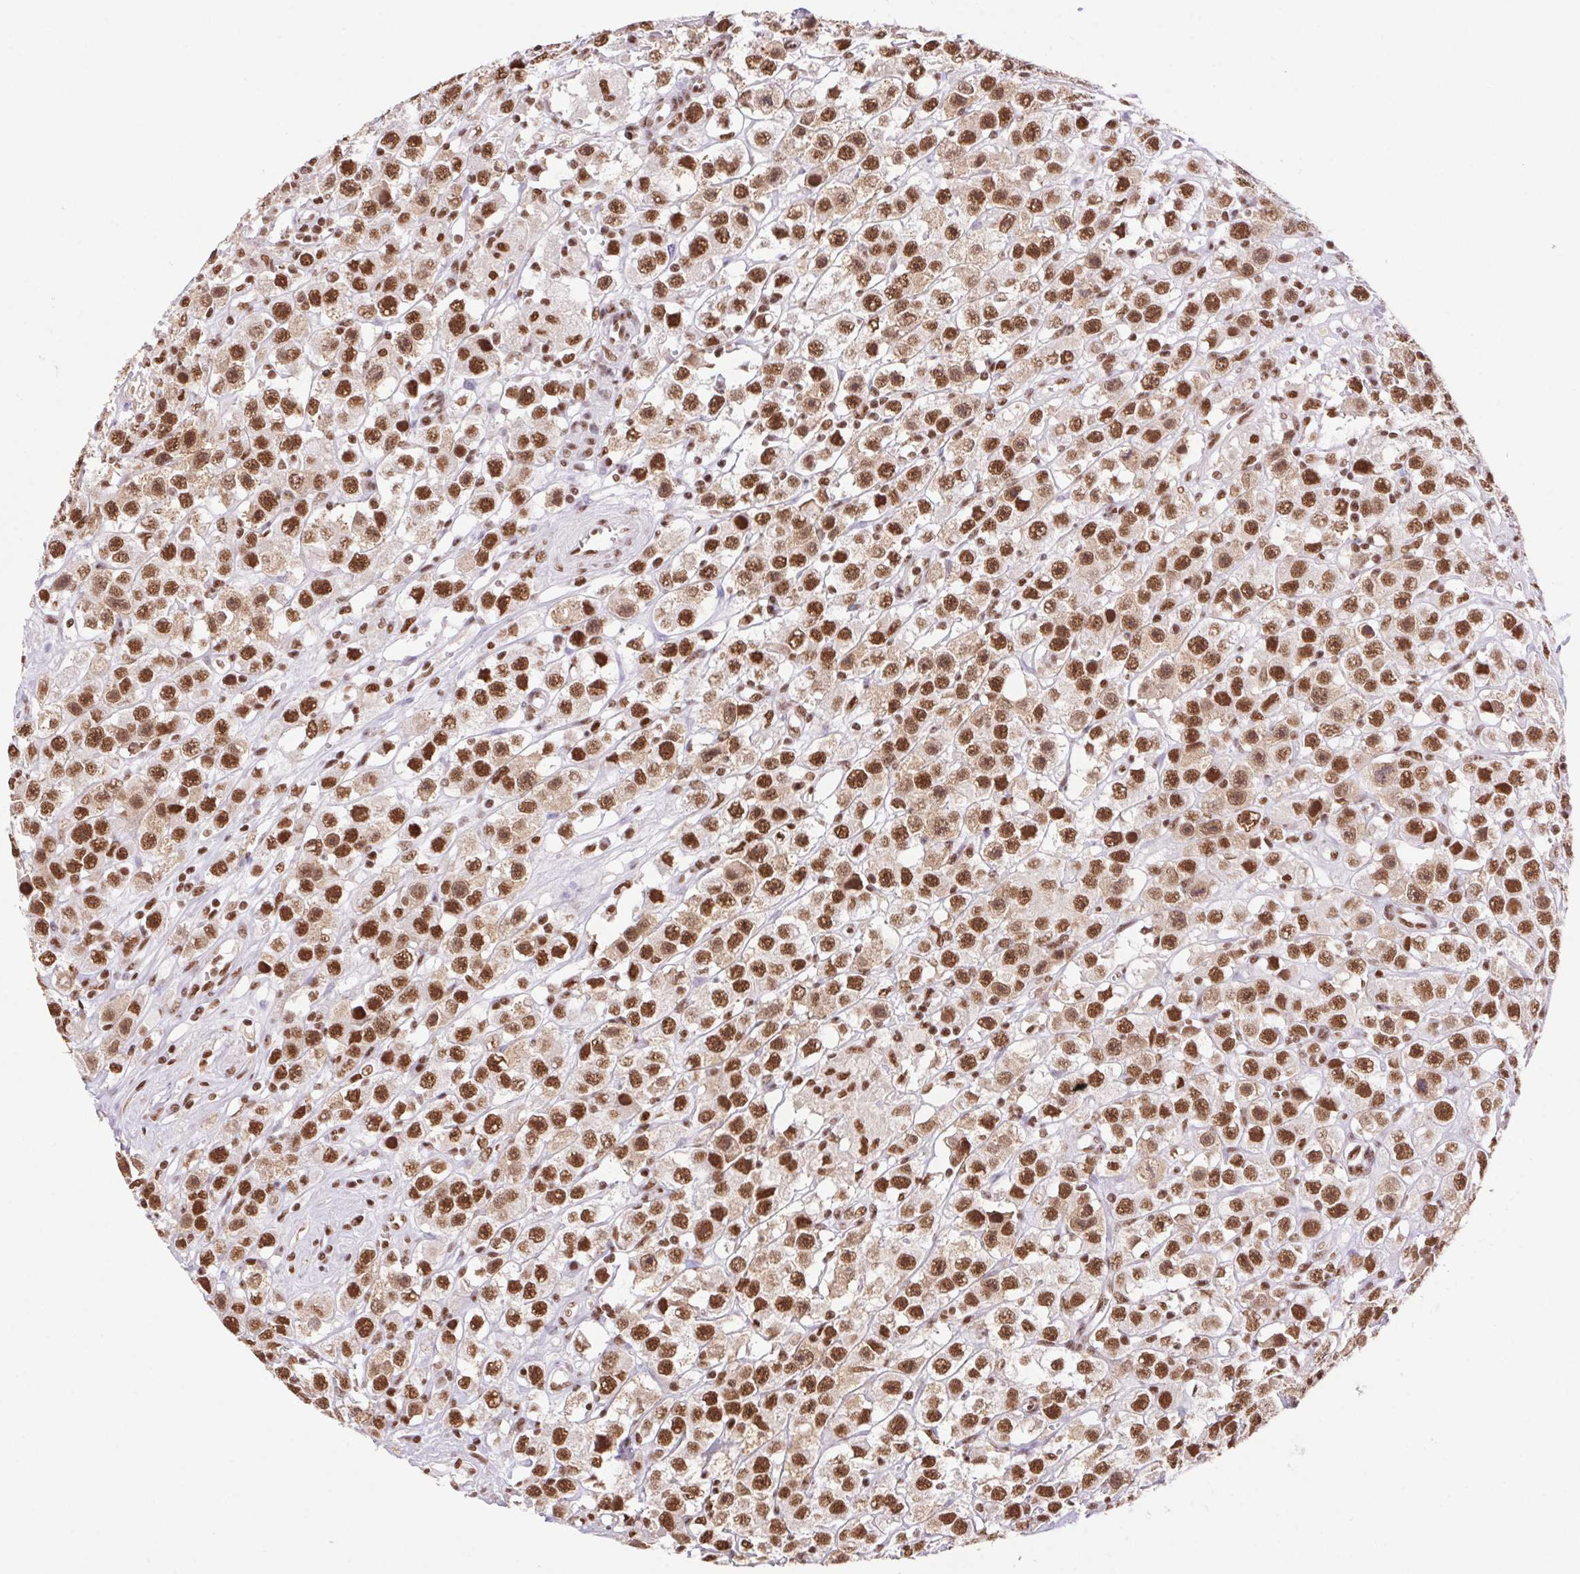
{"staining": {"intensity": "strong", "quantity": ">75%", "location": "nuclear"}, "tissue": "testis cancer", "cell_type": "Tumor cells", "image_type": "cancer", "snomed": [{"axis": "morphology", "description": "Seminoma, NOS"}, {"axis": "topography", "description": "Testis"}], "caption": "Protein analysis of testis seminoma tissue demonstrates strong nuclear expression in about >75% of tumor cells.", "gene": "ZNF207", "patient": {"sex": "male", "age": 45}}